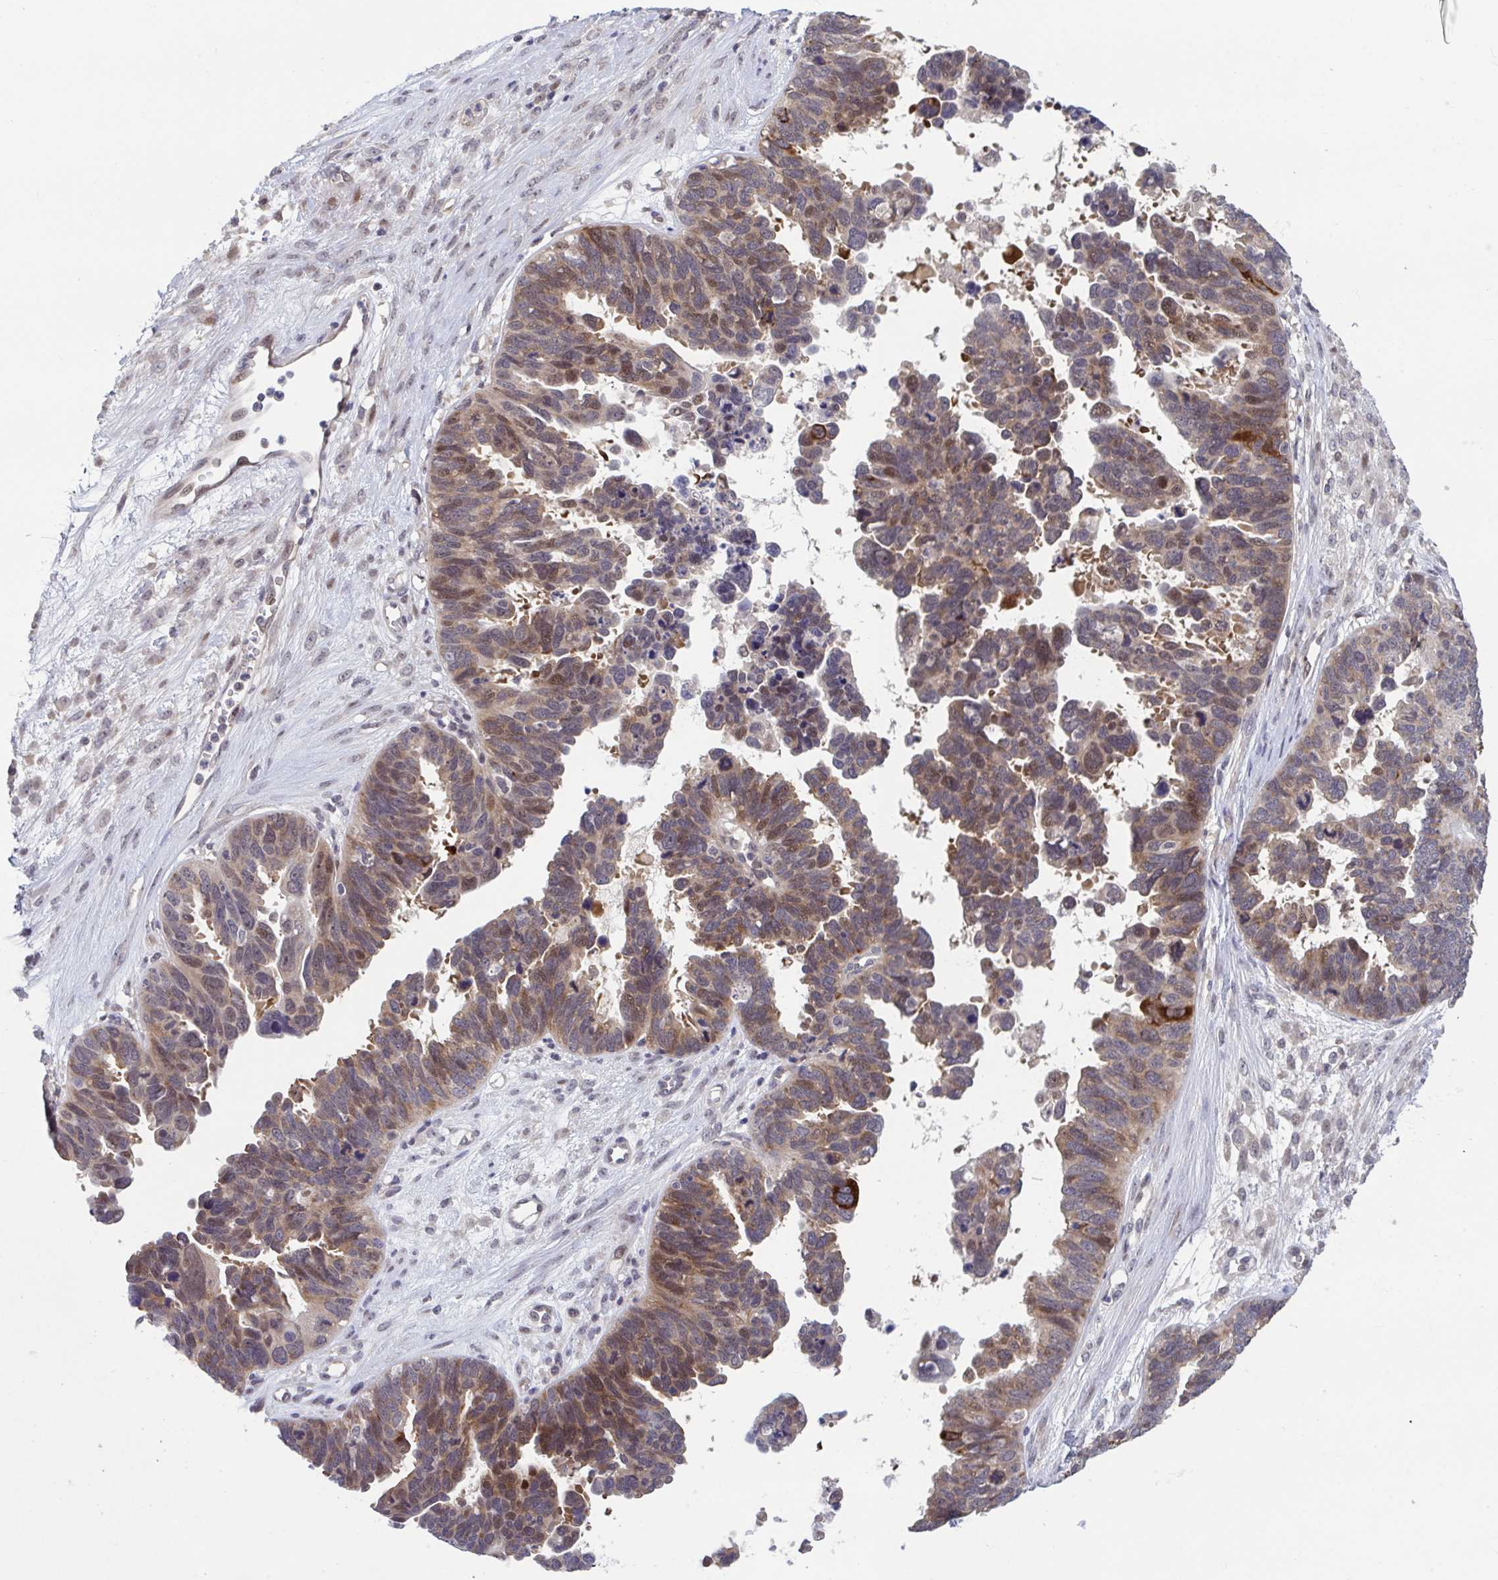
{"staining": {"intensity": "moderate", "quantity": "25%-75%", "location": "cytoplasmic/membranous,nuclear"}, "tissue": "ovarian cancer", "cell_type": "Tumor cells", "image_type": "cancer", "snomed": [{"axis": "morphology", "description": "Cystadenocarcinoma, serous, NOS"}, {"axis": "topography", "description": "Ovary"}], "caption": "Brown immunohistochemical staining in human ovarian cancer (serous cystadenocarcinoma) reveals moderate cytoplasmic/membranous and nuclear positivity in approximately 25%-75% of tumor cells.", "gene": "RIOK1", "patient": {"sex": "female", "age": 60}}